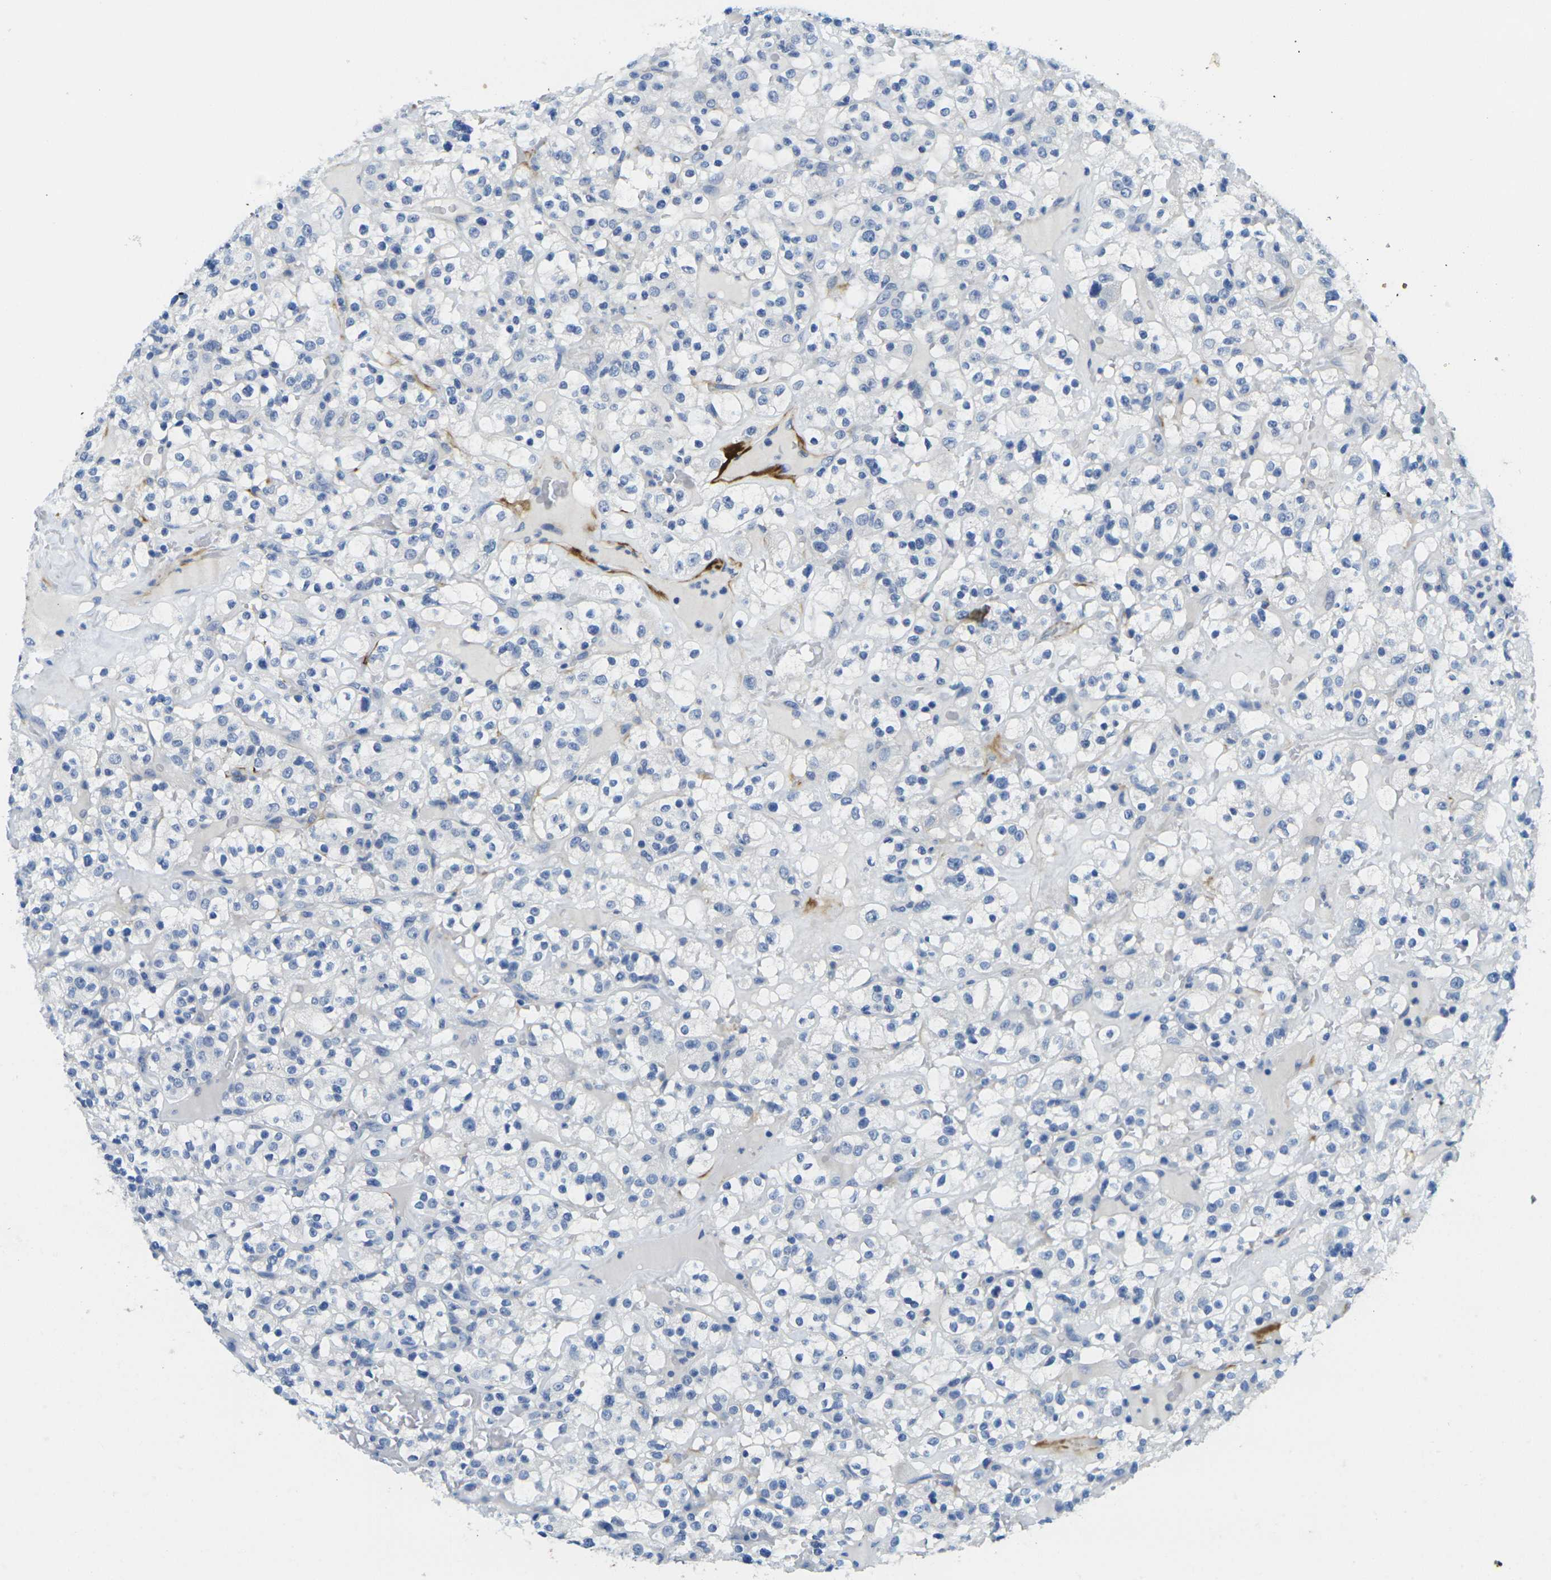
{"staining": {"intensity": "negative", "quantity": "none", "location": "none"}, "tissue": "renal cancer", "cell_type": "Tumor cells", "image_type": "cancer", "snomed": [{"axis": "morphology", "description": "Normal tissue, NOS"}, {"axis": "morphology", "description": "Adenocarcinoma, NOS"}, {"axis": "topography", "description": "Kidney"}], "caption": "Immunohistochemical staining of renal cancer displays no significant staining in tumor cells.", "gene": "FAM3D", "patient": {"sex": "female", "age": 72}}